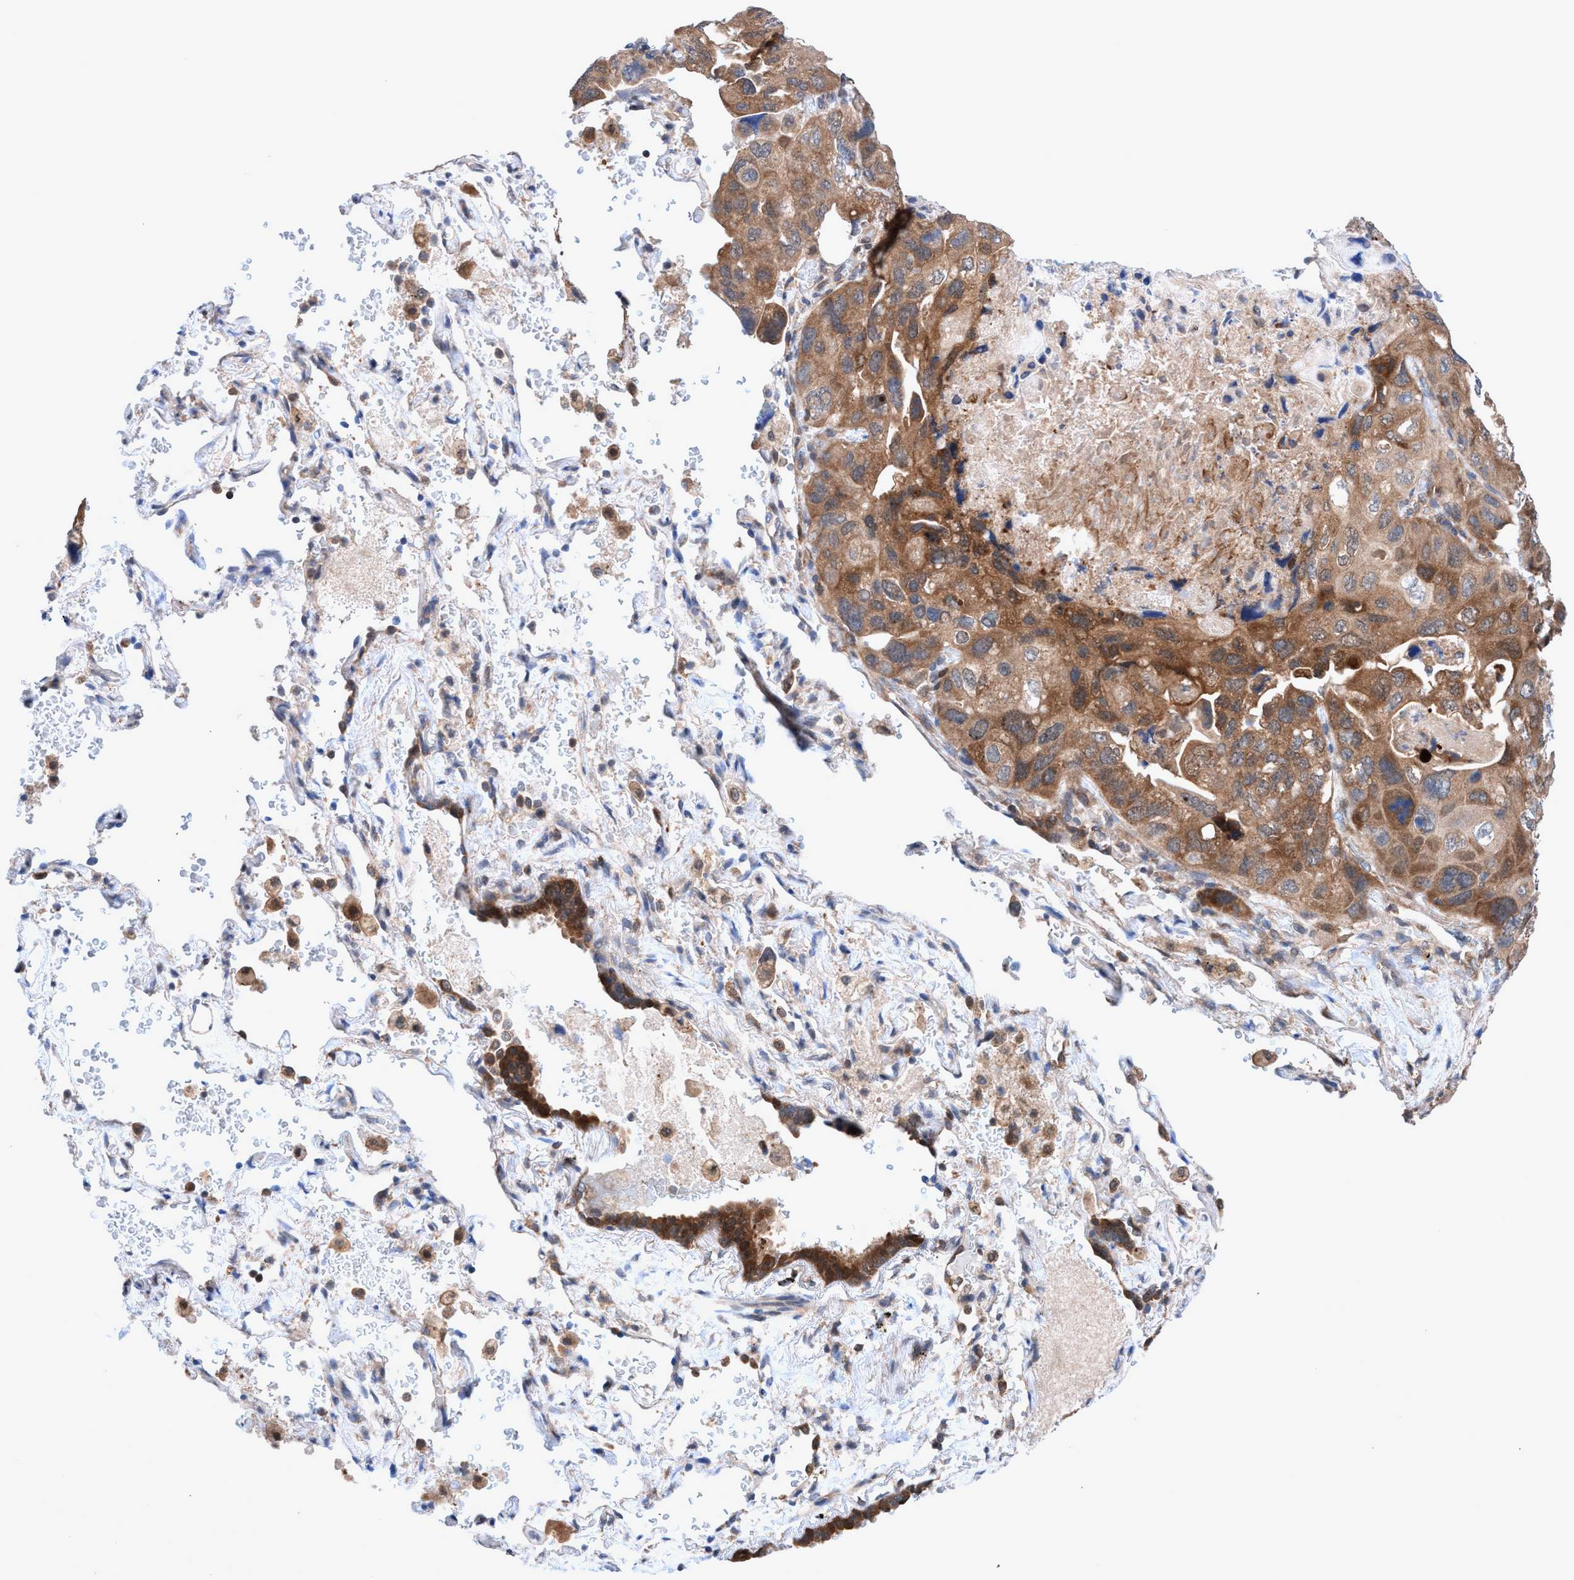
{"staining": {"intensity": "moderate", "quantity": ">75%", "location": "cytoplasmic/membranous"}, "tissue": "lung cancer", "cell_type": "Tumor cells", "image_type": "cancer", "snomed": [{"axis": "morphology", "description": "Squamous cell carcinoma, NOS"}, {"axis": "topography", "description": "Lung"}], "caption": "Human lung squamous cell carcinoma stained with a brown dye exhibits moderate cytoplasmic/membranous positive positivity in approximately >75% of tumor cells.", "gene": "GLOD4", "patient": {"sex": "female", "age": 73}}